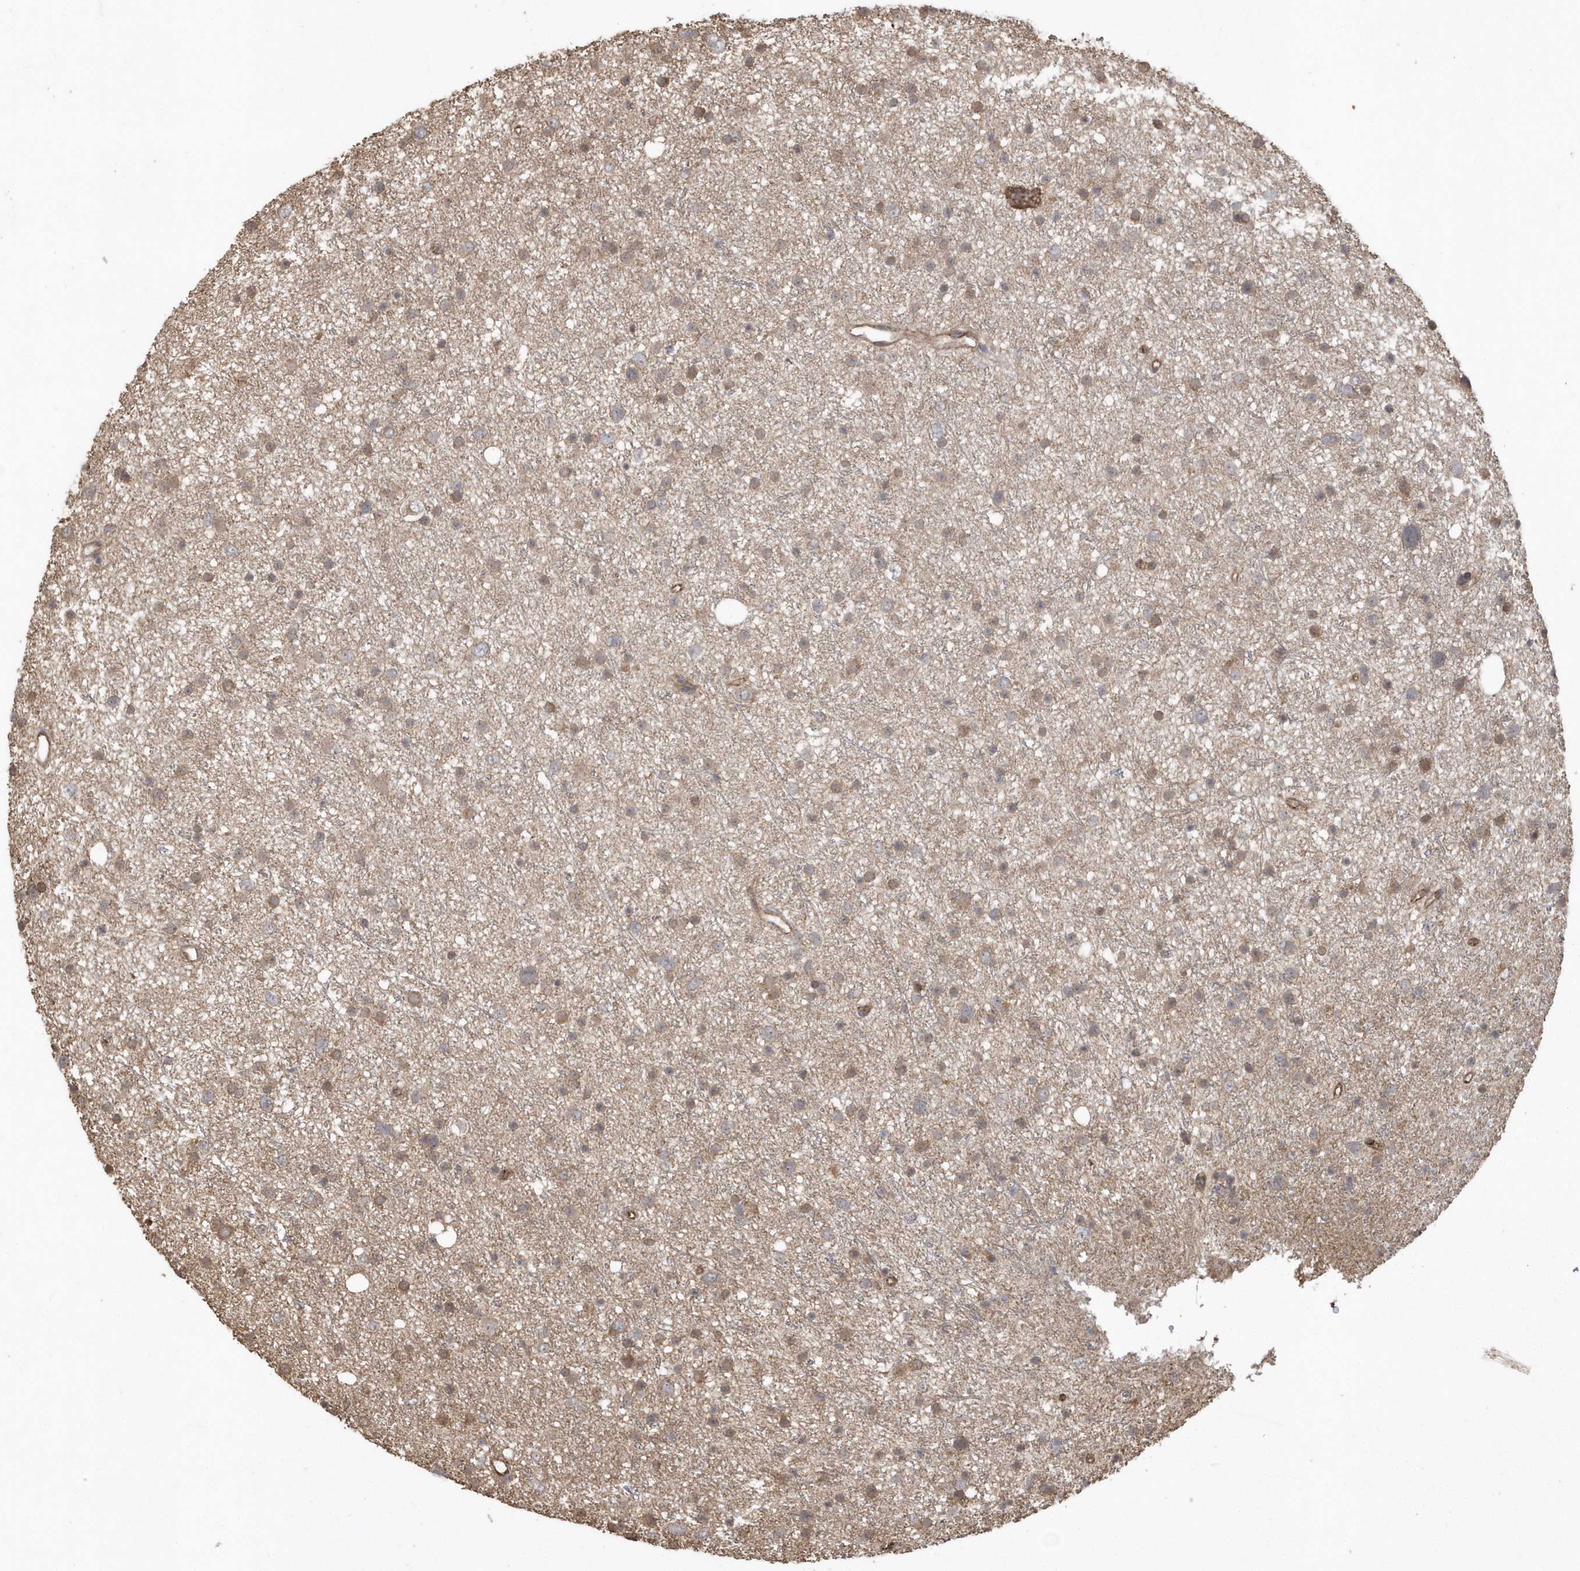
{"staining": {"intensity": "weak", "quantity": ">75%", "location": "cytoplasmic/membranous"}, "tissue": "glioma", "cell_type": "Tumor cells", "image_type": "cancer", "snomed": [{"axis": "morphology", "description": "Glioma, malignant, Low grade"}, {"axis": "topography", "description": "Cerebral cortex"}], "caption": "Malignant glioma (low-grade) stained with DAB (3,3'-diaminobenzidine) IHC reveals low levels of weak cytoplasmic/membranous expression in about >75% of tumor cells.", "gene": "HERPUD1", "patient": {"sex": "female", "age": 39}}